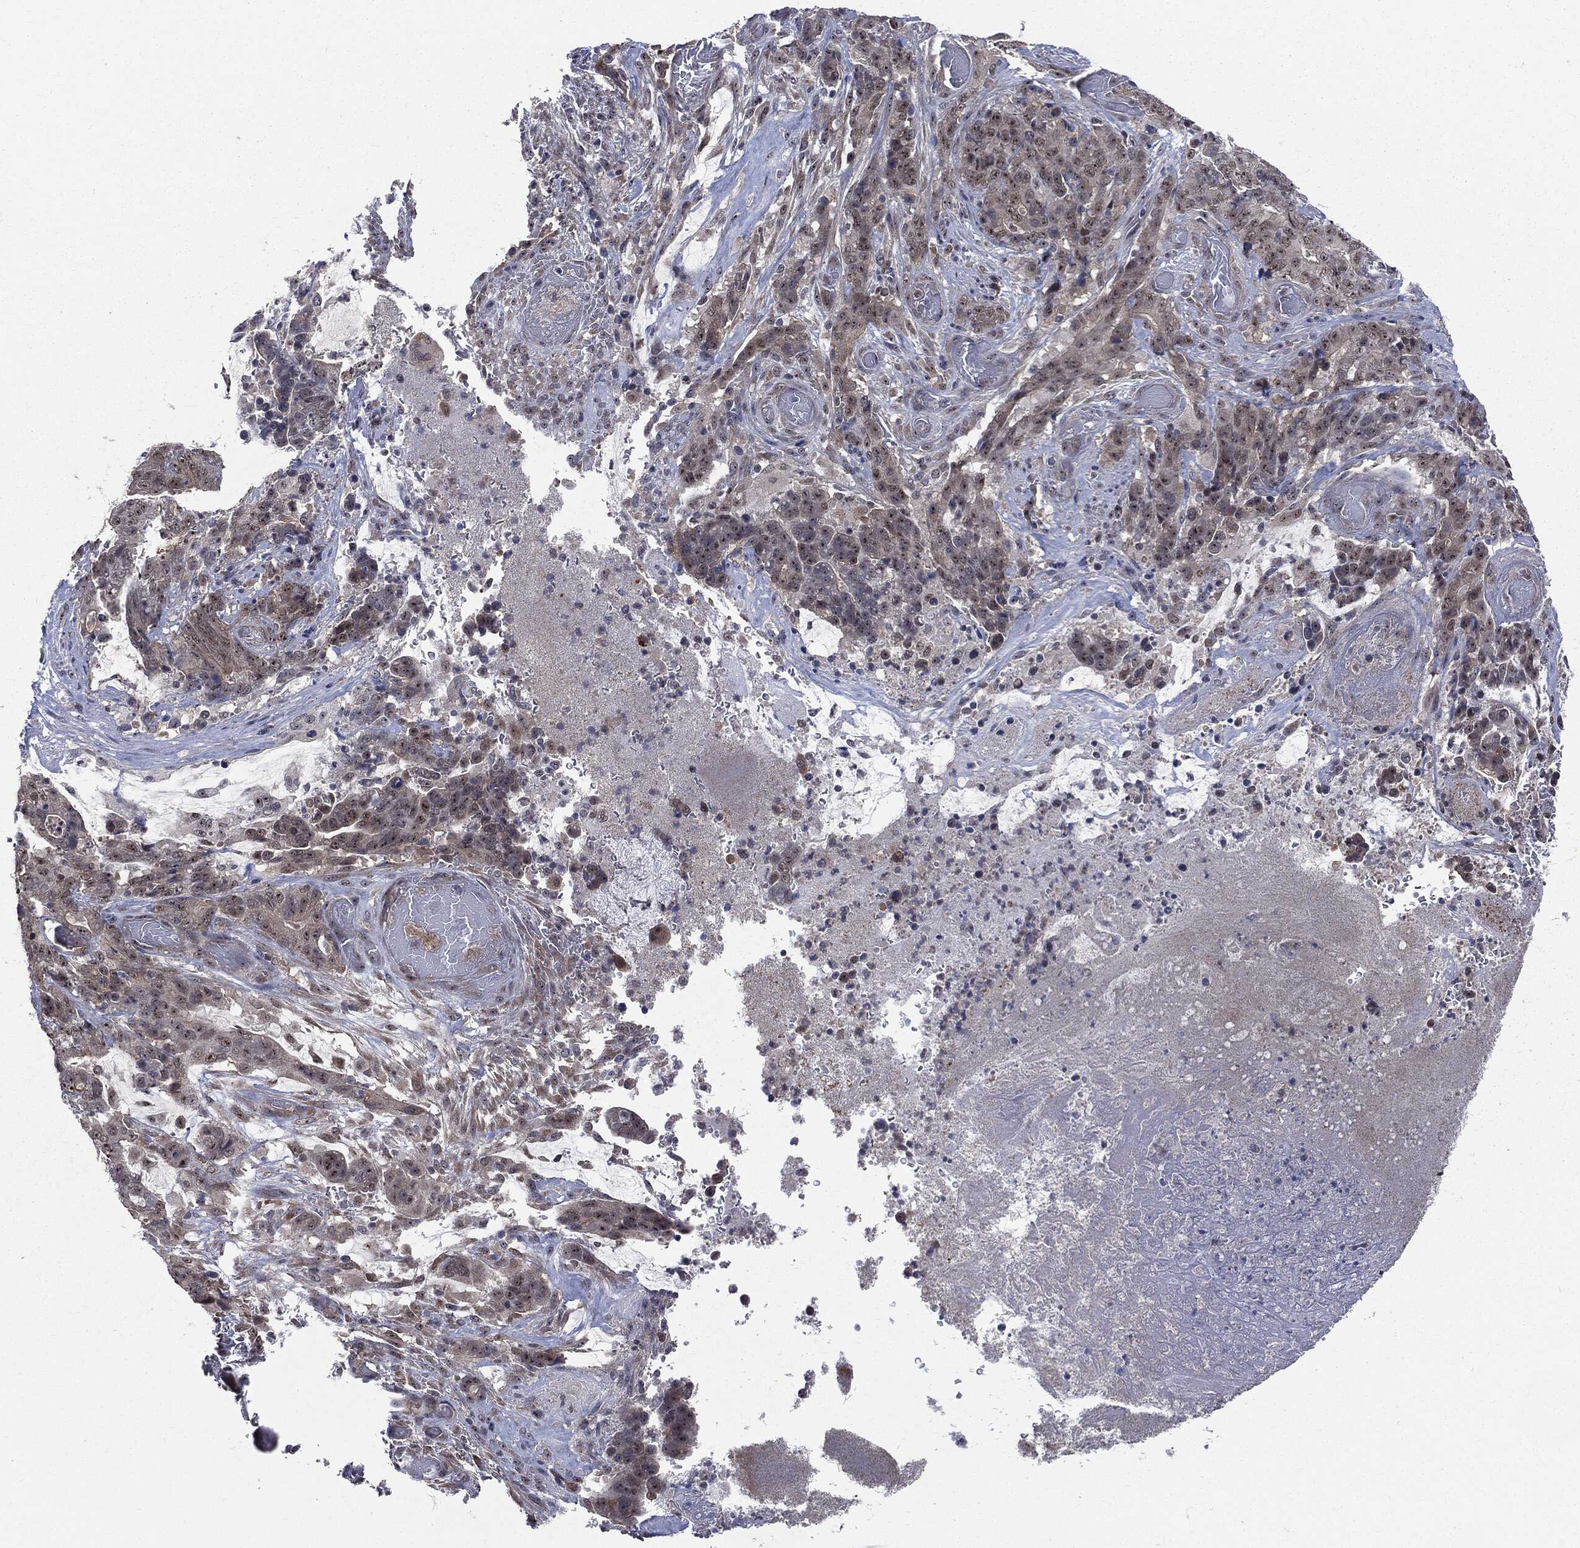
{"staining": {"intensity": "moderate", "quantity": ">75%", "location": "nuclear"}, "tissue": "stomach cancer", "cell_type": "Tumor cells", "image_type": "cancer", "snomed": [{"axis": "morphology", "description": "Normal tissue, NOS"}, {"axis": "morphology", "description": "Adenocarcinoma, NOS"}, {"axis": "topography", "description": "Stomach"}], "caption": "Protein staining by immunohistochemistry displays moderate nuclear expression in about >75% of tumor cells in stomach cancer (adenocarcinoma).", "gene": "TRMT1L", "patient": {"sex": "female", "age": 64}}